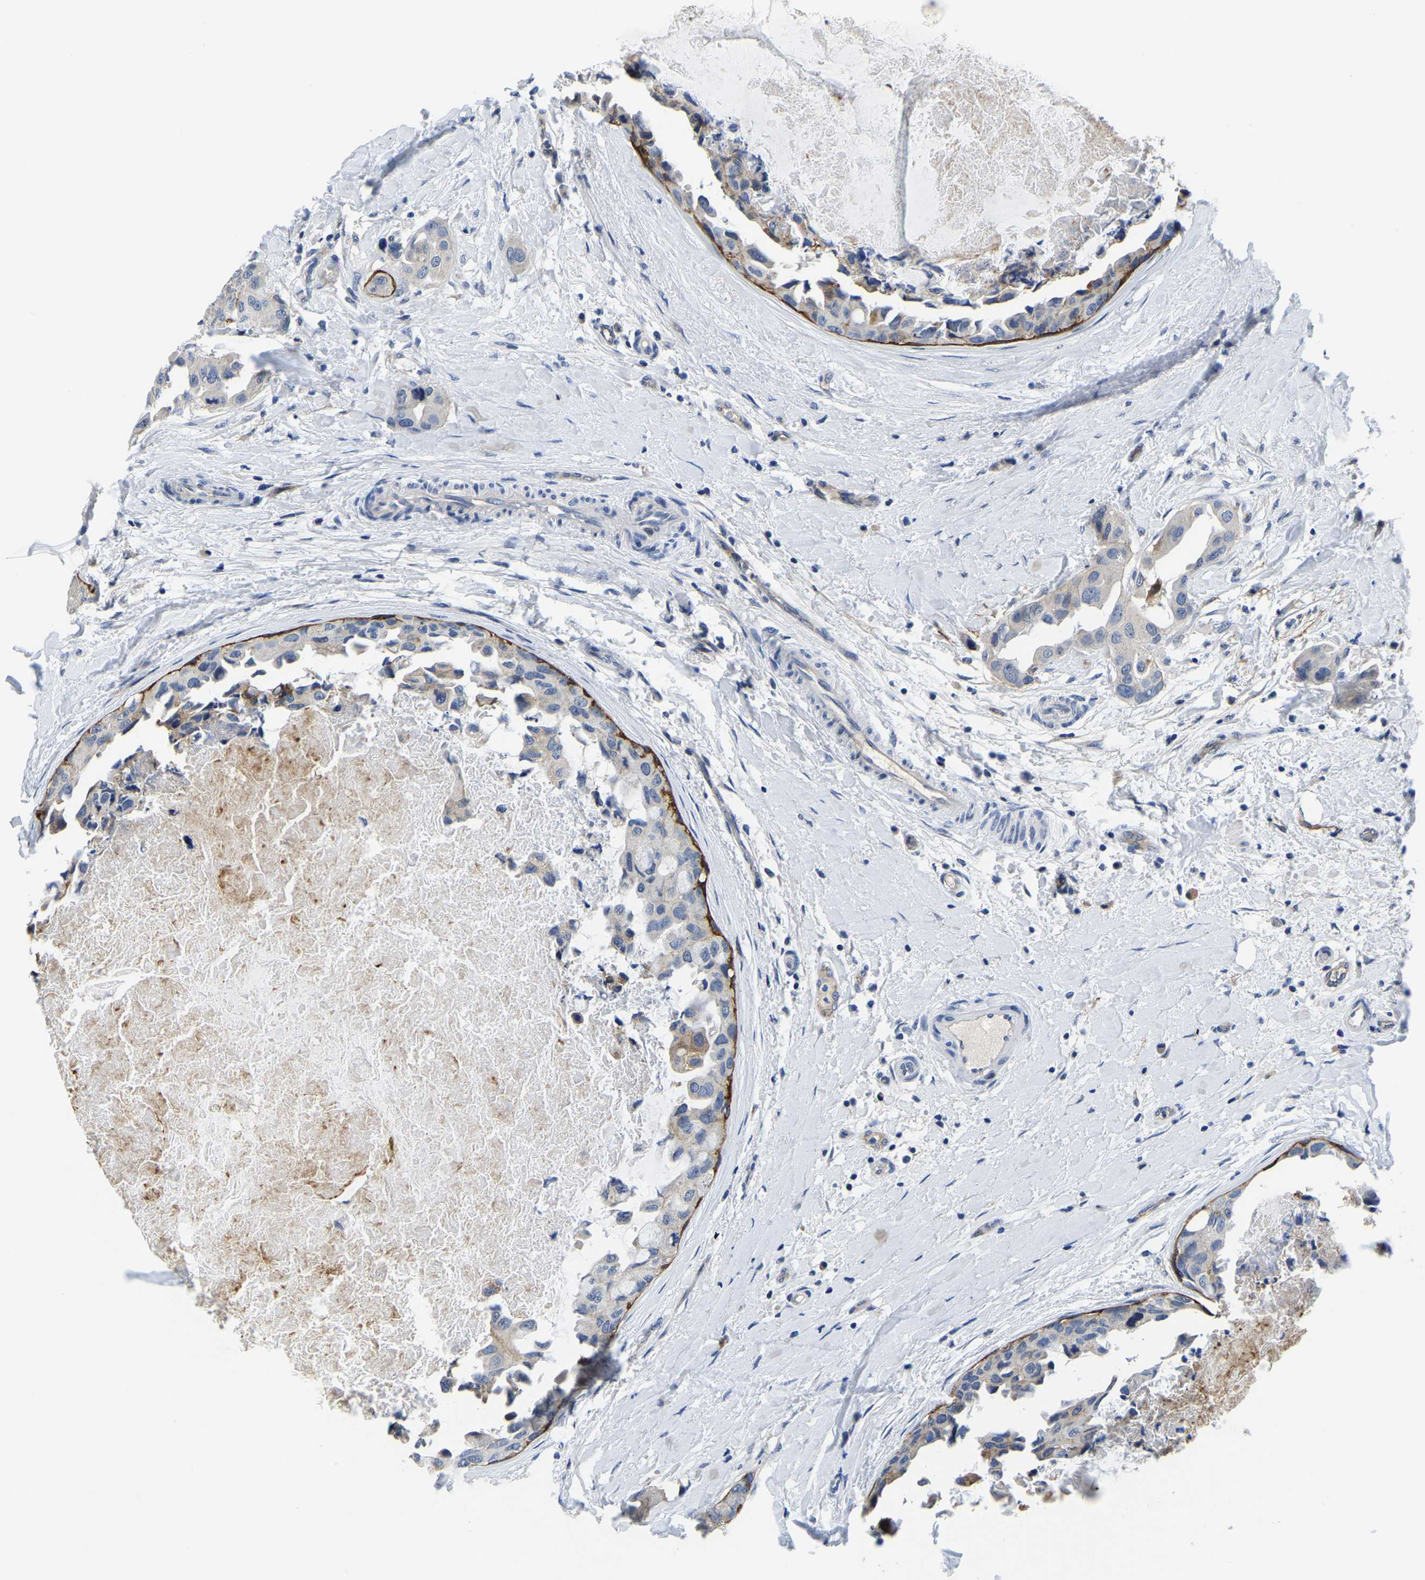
{"staining": {"intensity": "negative", "quantity": "none", "location": "none"}, "tissue": "breast cancer", "cell_type": "Tumor cells", "image_type": "cancer", "snomed": [{"axis": "morphology", "description": "Duct carcinoma"}, {"axis": "topography", "description": "Breast"}], "caption": "Immunohistochemistry (IHC) histopathology image of neoplastic tissue: breast cancer stained with DAB displays no significant protein positivity in tumor cells.", "gene": "ITGA2", "patient": {"sex": "female", "age": 40}}